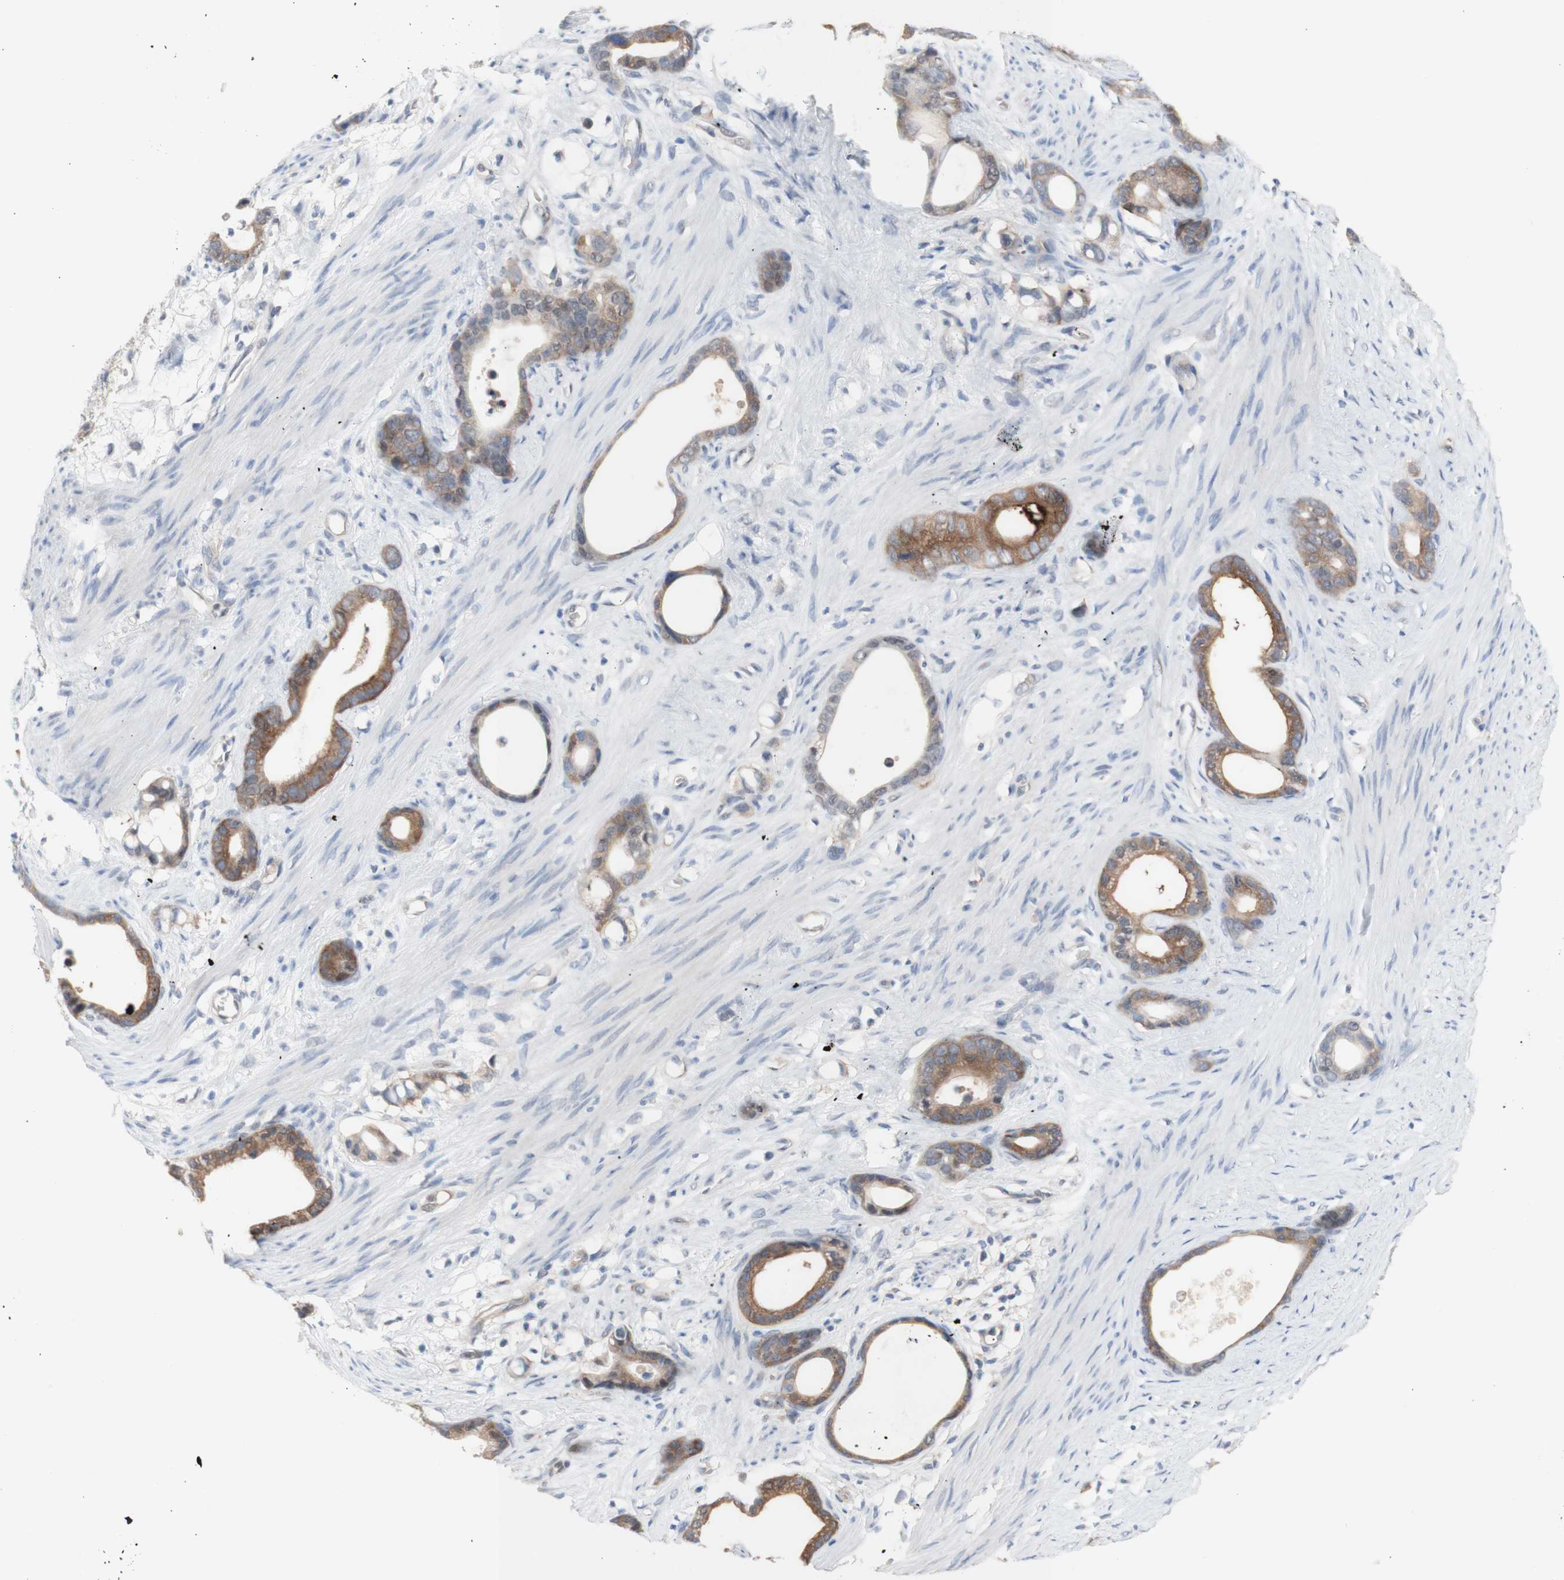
{"staining": {"intensity": "moderate", "quantity": "25%-75%", "location": "cytoplasmic/membranous"}, "tissue": "stomach cancer", "cell_type": "Tumor cells", "image_type": "cancer", "snomed": [{"axis": "morphology", "description": "Adenocarcinoma, NOS"}, {"axis": "topography", "description": "Stomach"}], "caption": "Immunohistochemical staining of human stomach adenocarcinoma shows medium levels of moderate cytoplasmic/membranous protein positivity in about 25%-75% of tumor cells.", "gene": "PRMT5", "patient": {"sex": "female", "age": 75}}